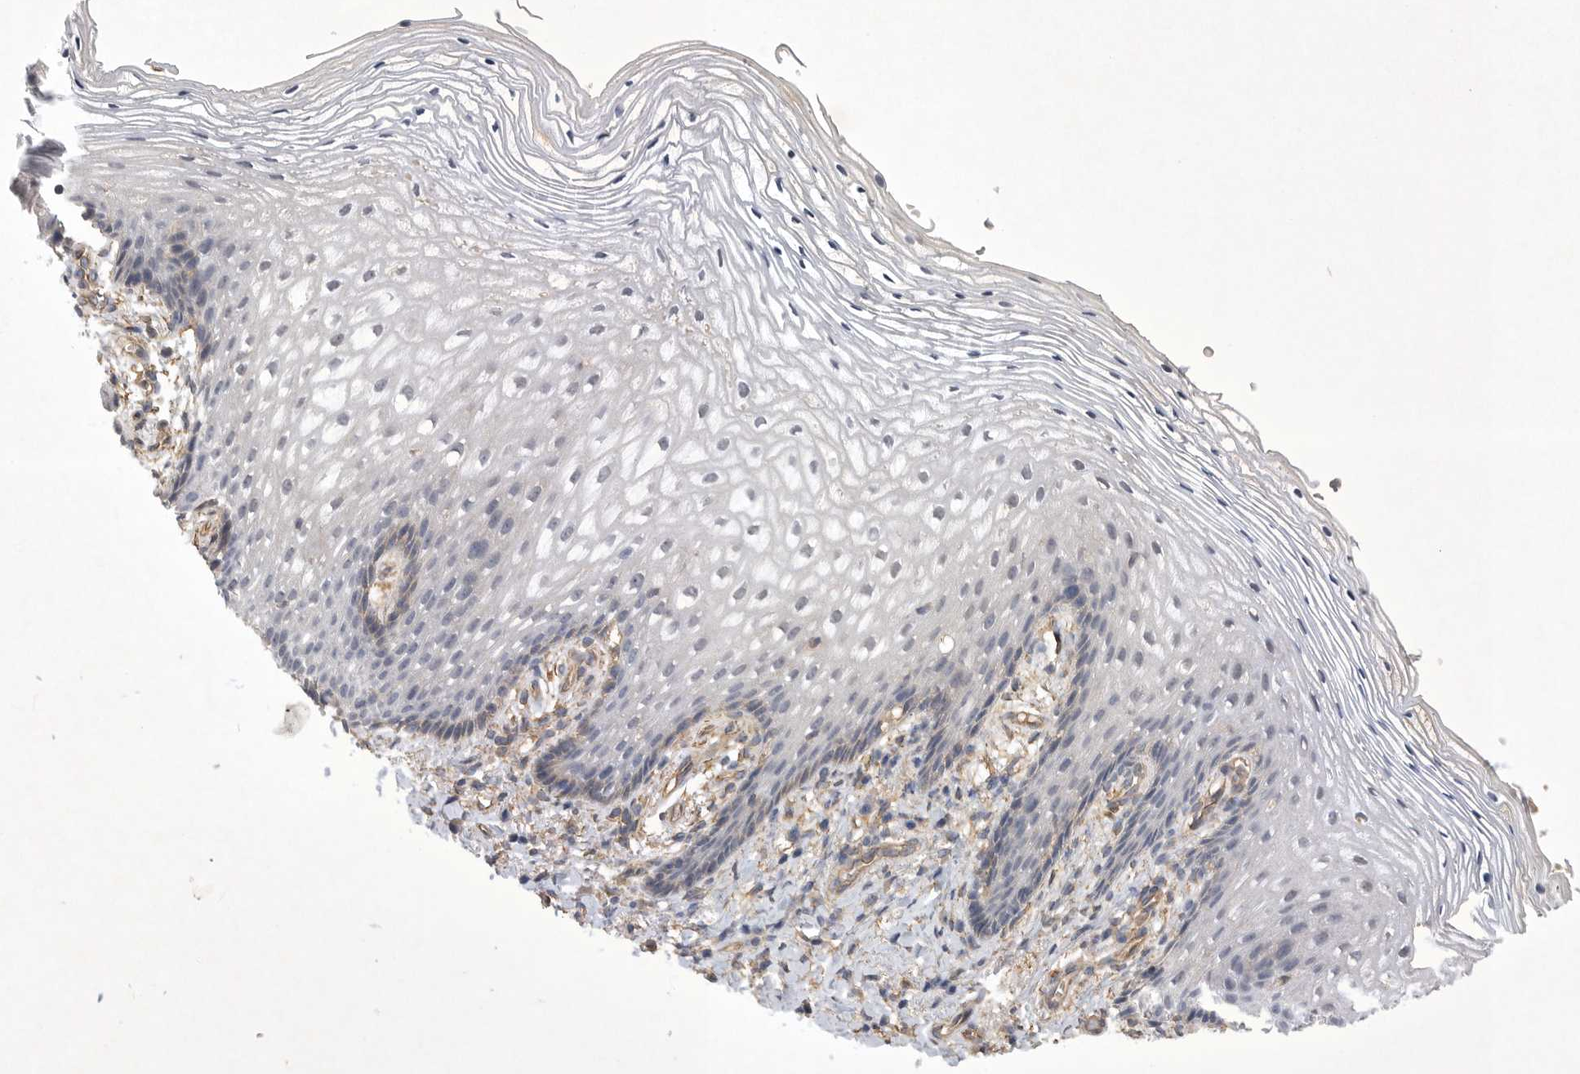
{"staining": {"intensity": "weak", "quantity": "<25%", "location": "cytoplasmic/membranous"}, "tissue": "vagina", "cell_type": "Squamous epithelial cells", "image_type": "normal", "snomed": [{"axis": "morphology", "description": "Normal tissue, NOS"}, {"axis": "topography", "description": "Vagina"}], "caption": "A histopathology image of vagina stained for a protein exhibits no brown staining in squamous epithelial cells.", "gene": "ANKFY1", "patient": {"sex": "female", "age": 60}}